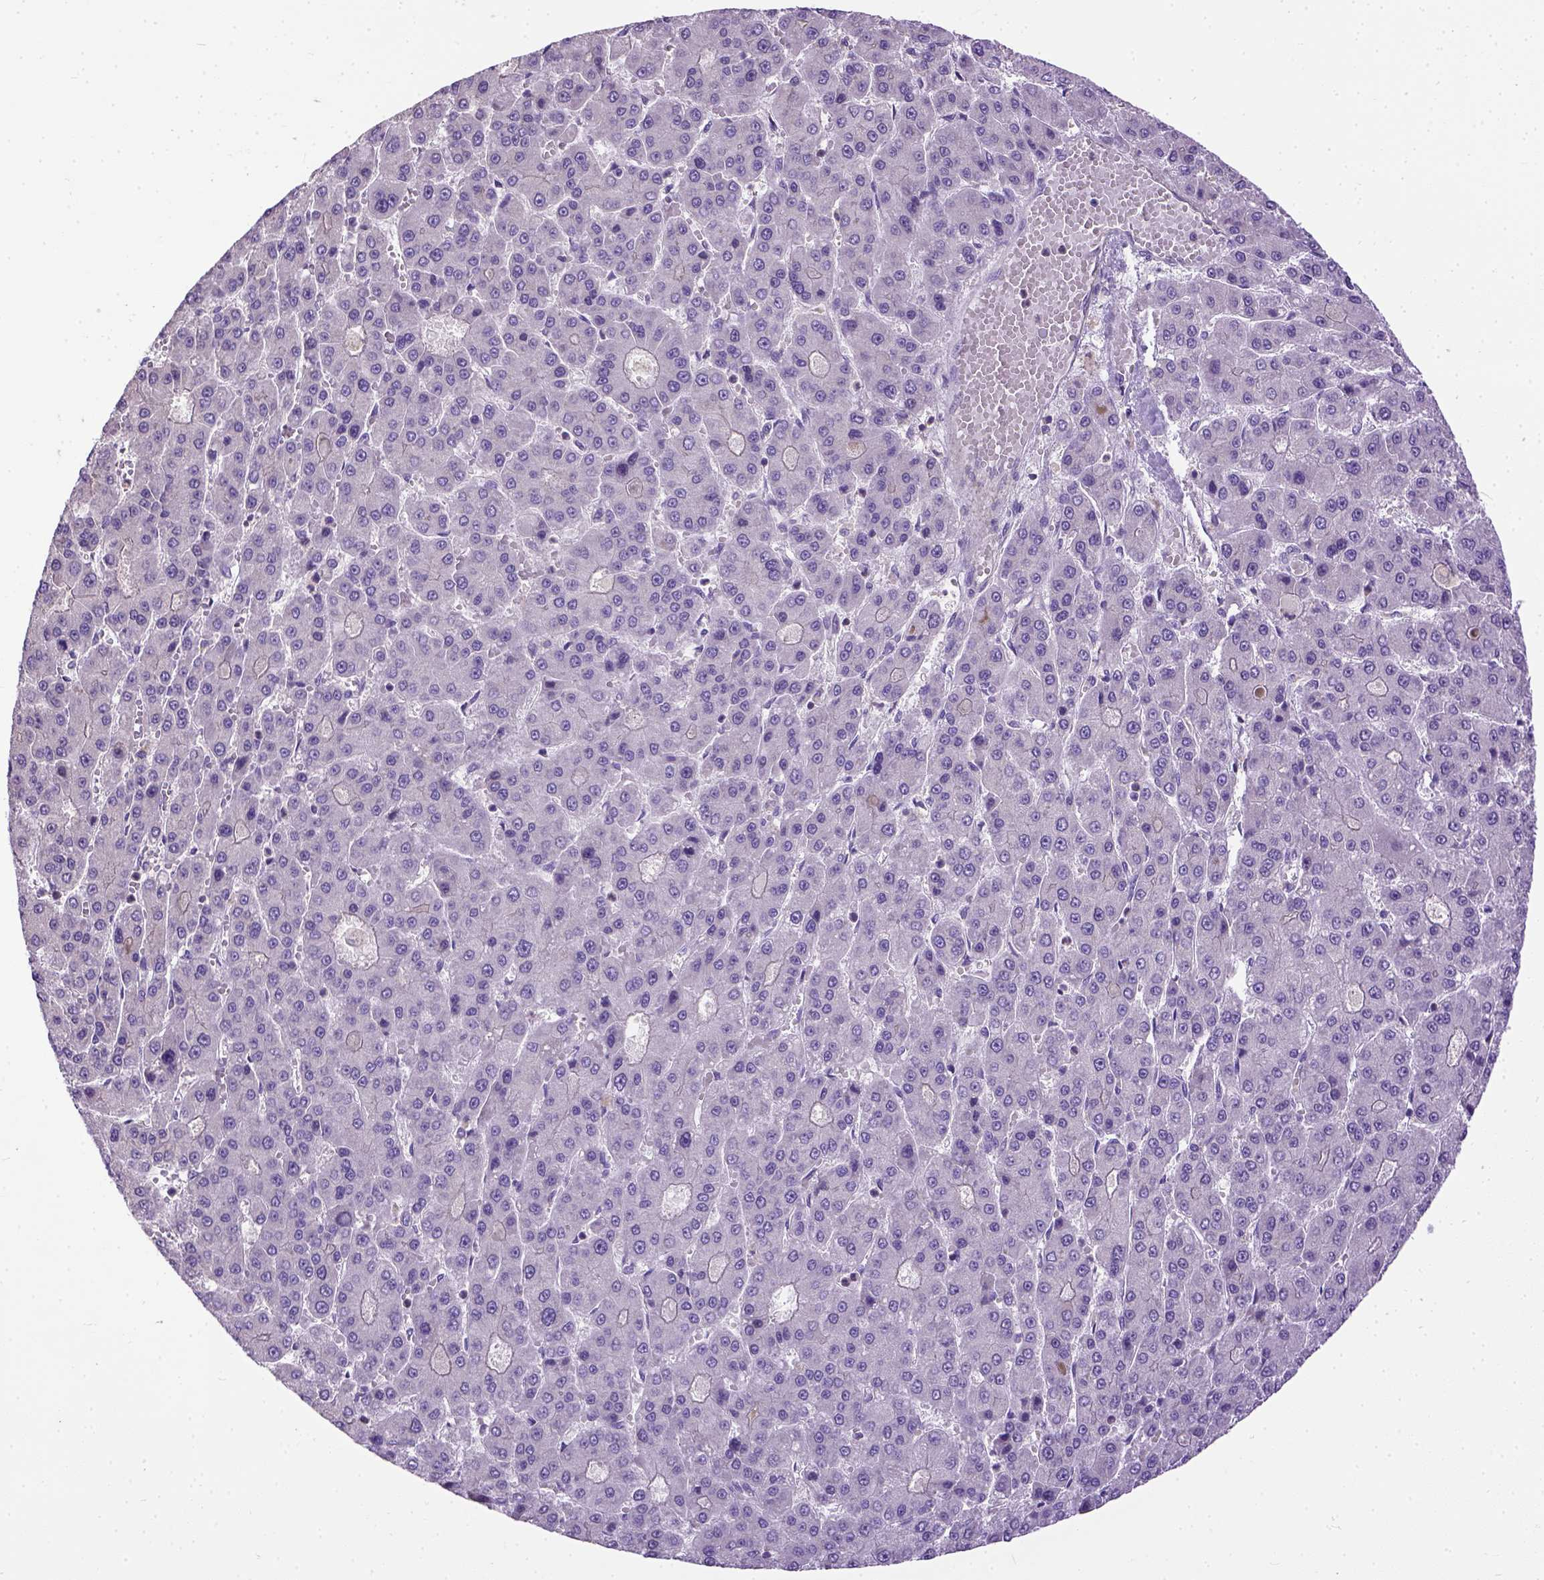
{"staining": {"intensity": "negative", "quantity": "none", "location": "none"}, "tissue": "liver cancer", "cell_type": "Tumor cells", "image_type": "cancer", "snomed": [{"axis": "morphology", "description": "Carcinoma, Hepatocellular, NOS"}, {"axis": "topography", "description": "Liver"}], "caption": "Liver cancer (hepatocellular carcinoma) stained for a protein using IHC displays no staining tumor cells.", "gene": "BANF2", "patient": {"sex": "male", "age": 70}}